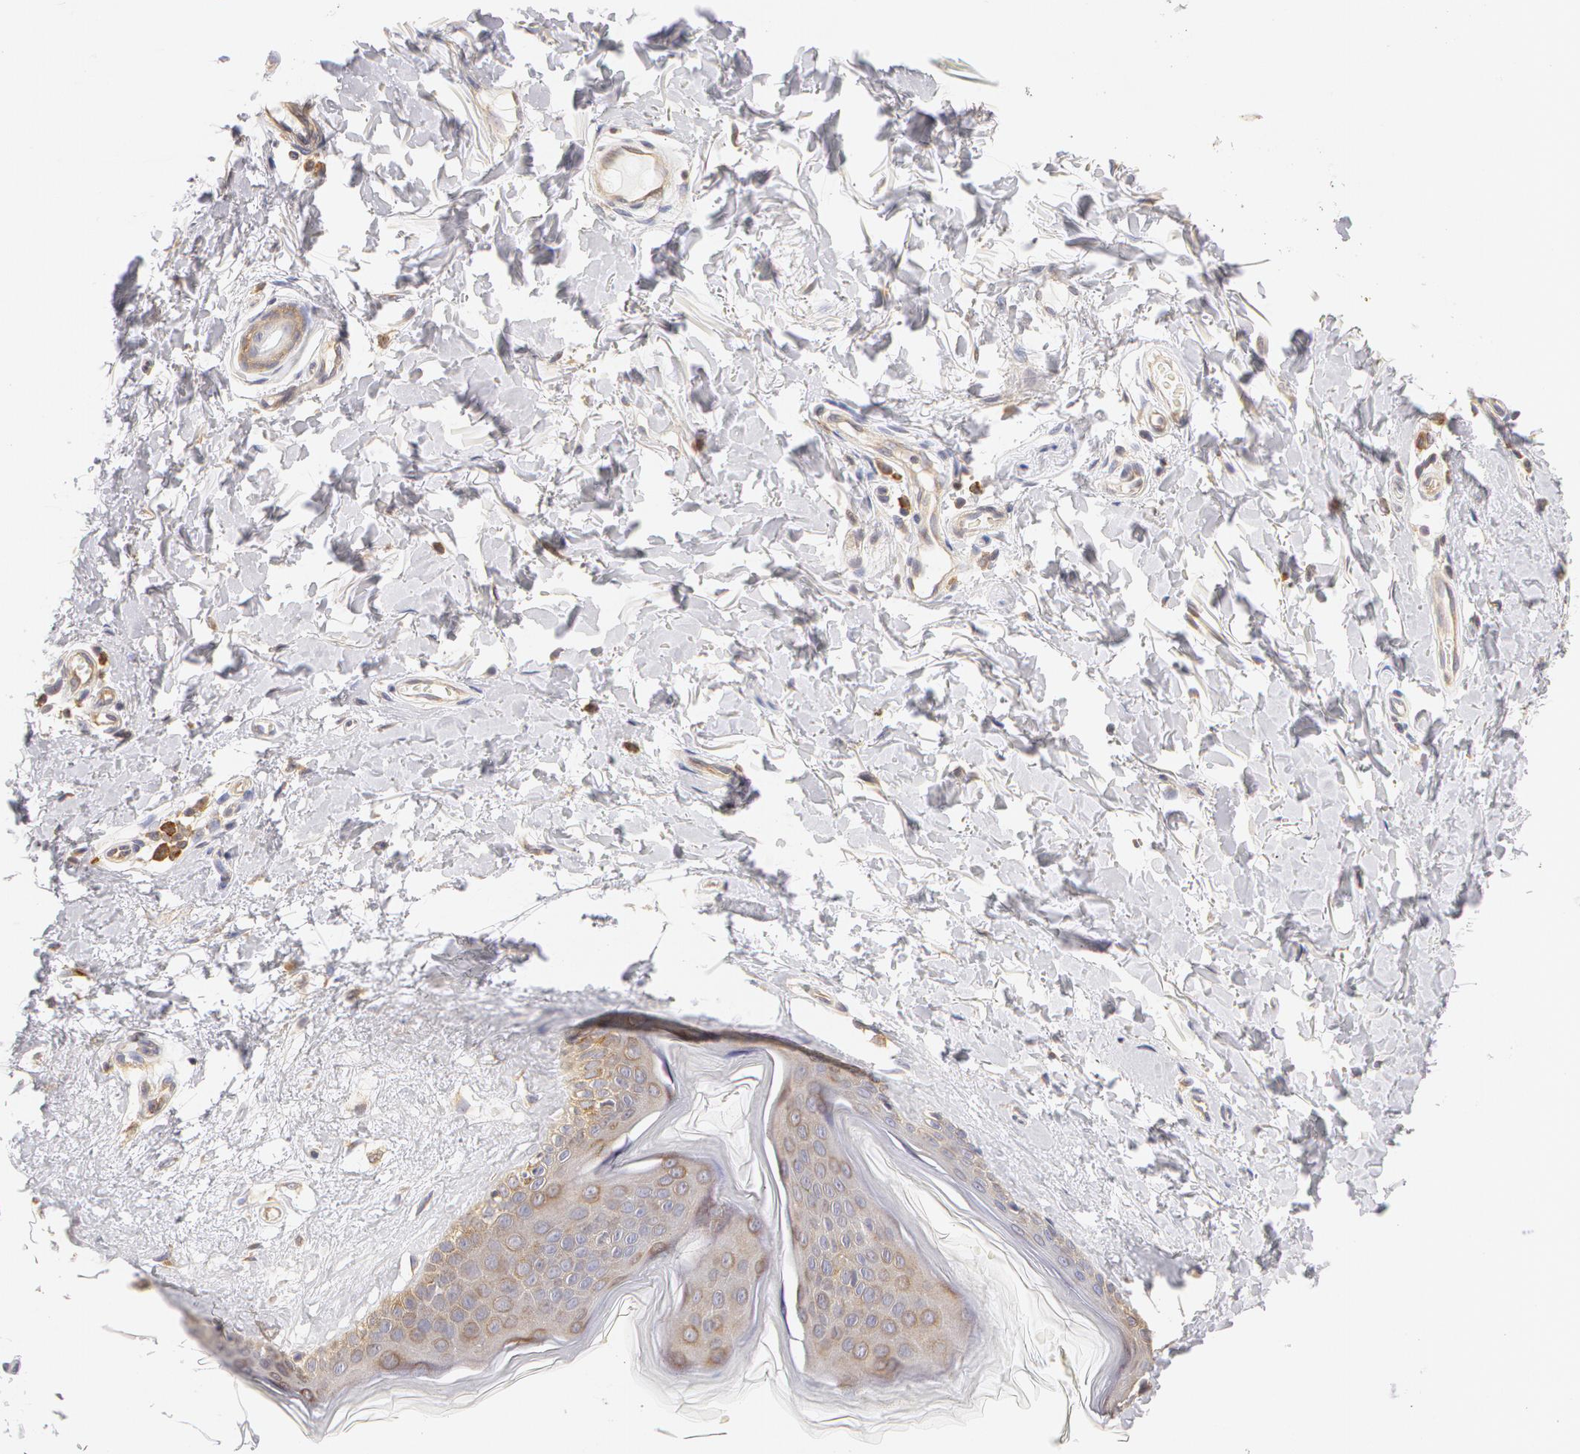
{"staining": {"intensity": "negative", "quantity": "none", "location": "none"}, "tissue": "skin", "cell_type": "Fibroblasts", "image_type": "normal", "snomed": [{"axis": "morphology", "description": "Normal tissue, NOS"}, {"axis": "topography", "description": "Skin"}], "caption": "The histopathology image demonstrates no significant positivity in fibroblasts of skin. (DAB (3,3'-diaminobenzidine) immunohistochemistry (IHC) visualized using brightfield microscopy, high magnification).", "gene": "DDX3X", "patient": {"sex": "female", "age": 56}}